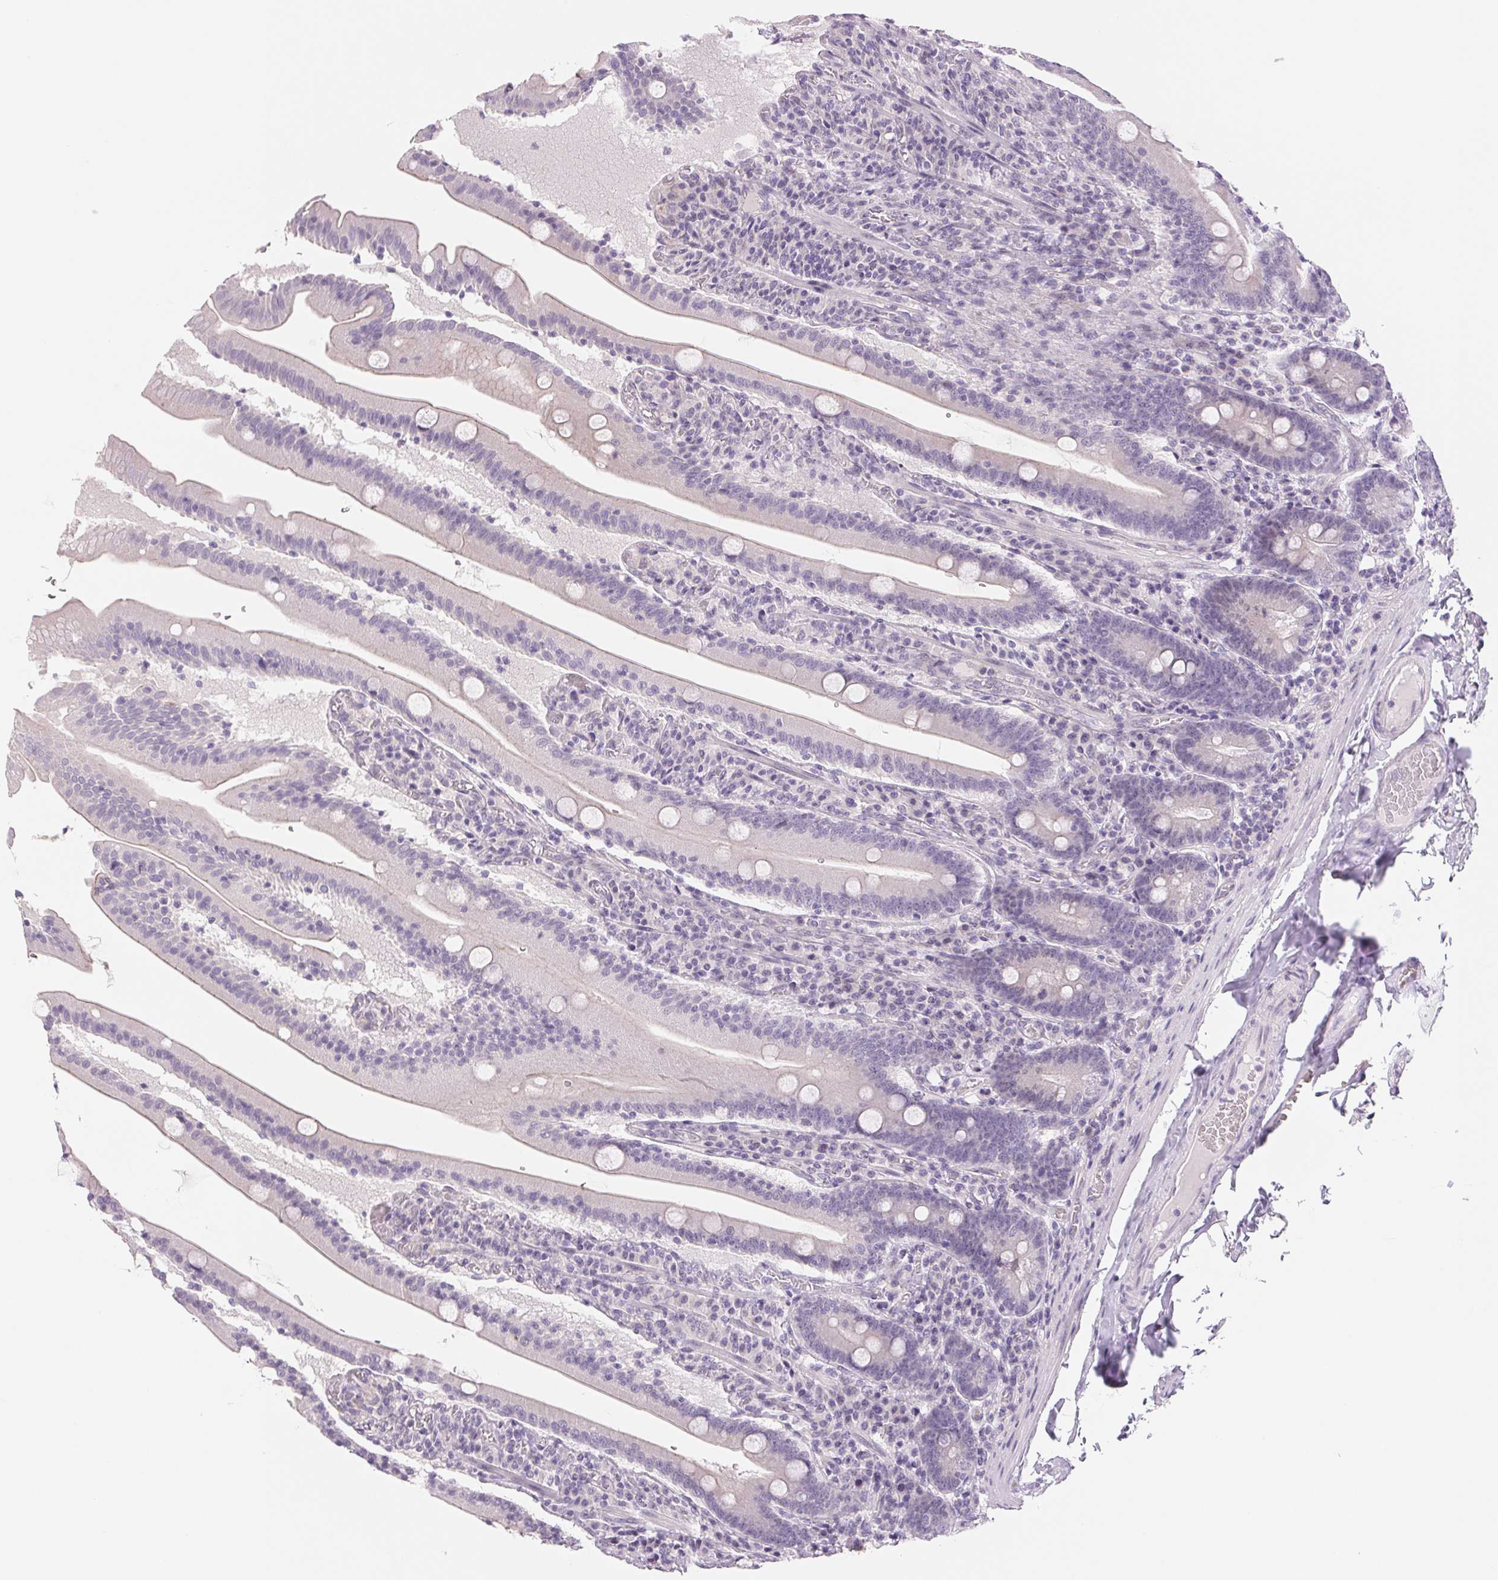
{"staining": {"intensity": "negative", "quantity": "none", "location": "none"}, "tissue": "small intestine", "cell_type": "Glandular cells", "image_type": "normal", "snomed": [{"axis": "morphology", "description": "Normal tissue, NOS"}, {"axis": "topography", "description": "Small intestine"}], "caption": "High magnification brightfield microscopy of benign small intestine stained with DAB (brown) and counterstained with hematoxylin (blue): glandular cells show no significant staining.", "gene": "CCDC168", "patient": {"sex": "male", "age": 37}}